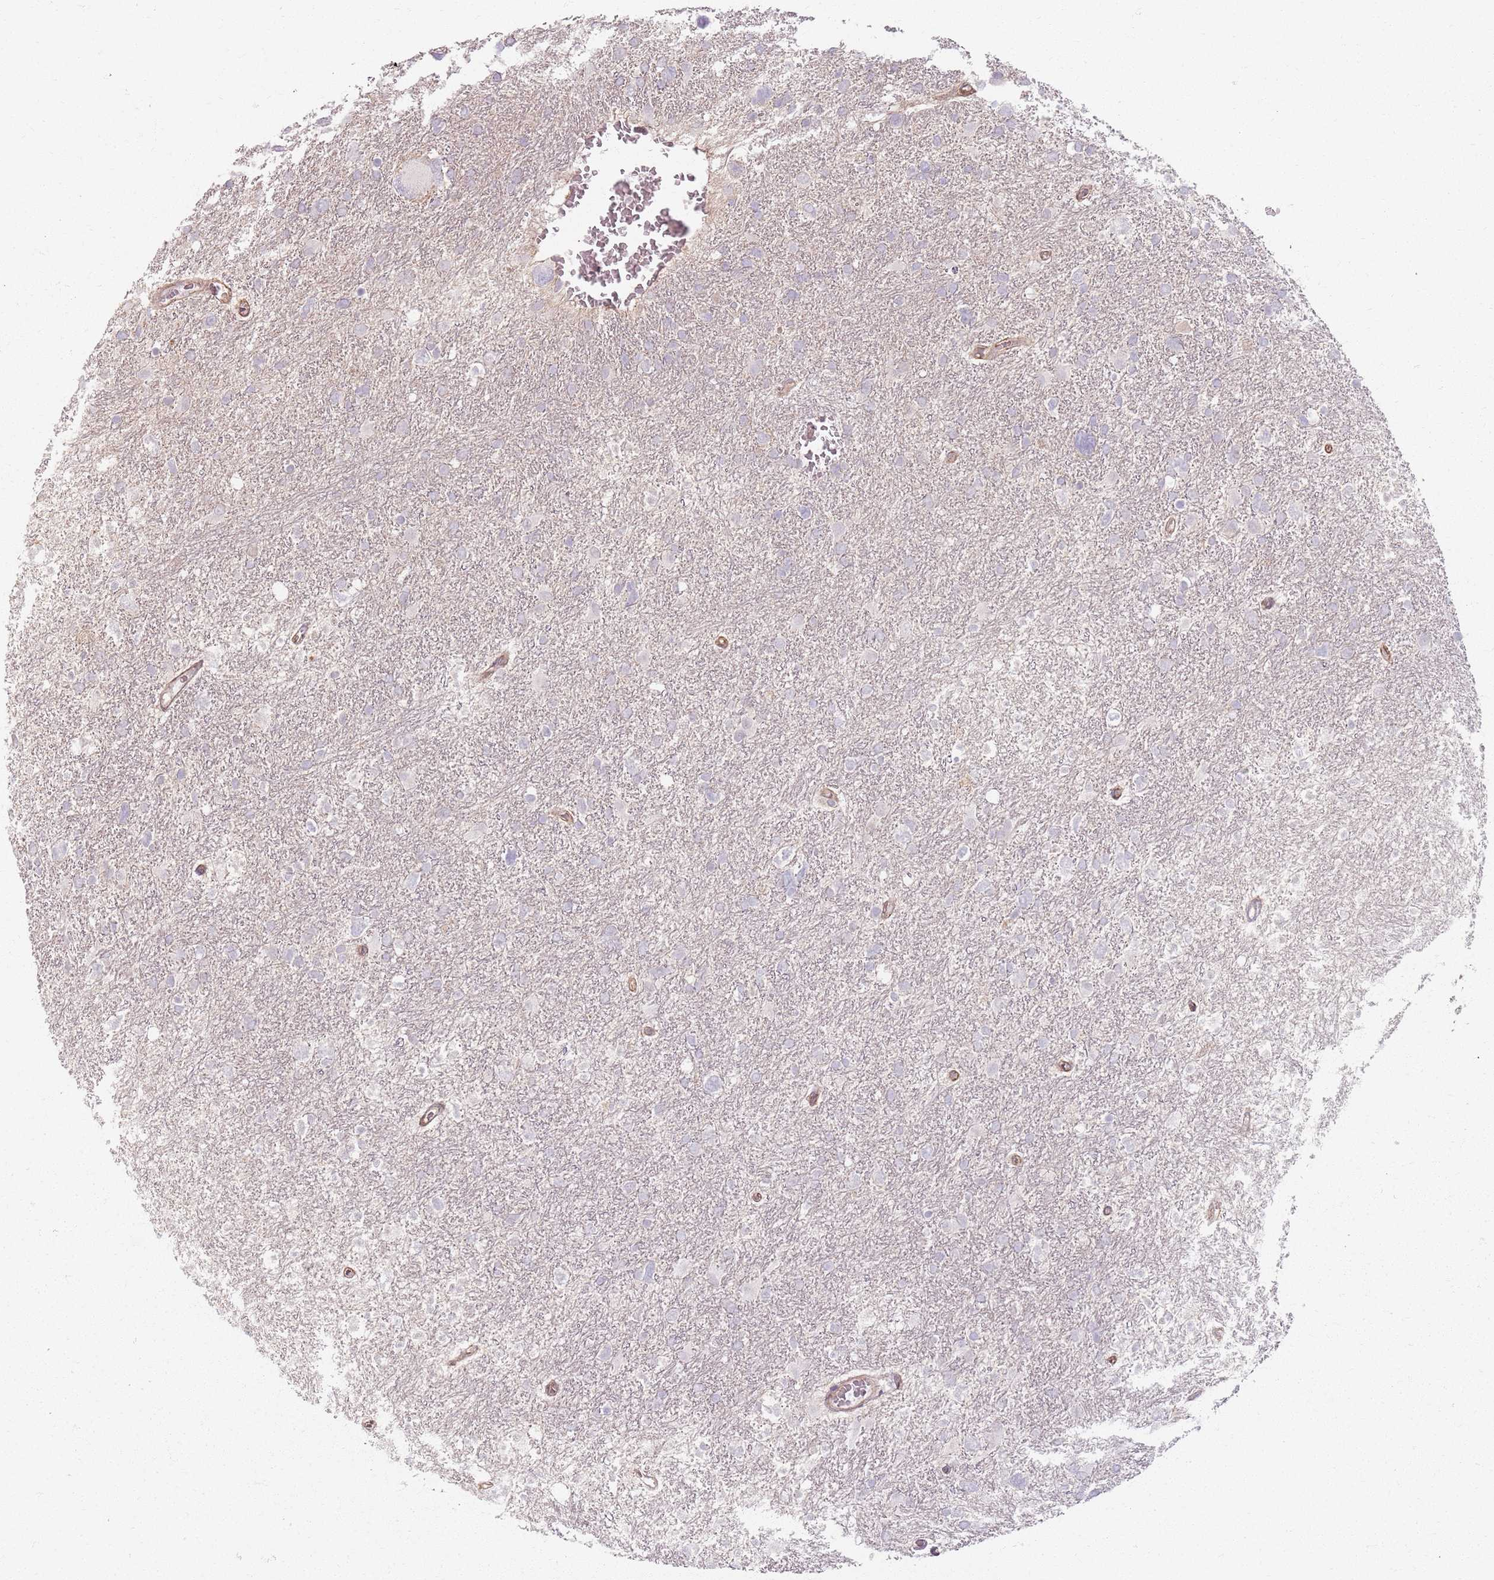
{"staining": {"intensity": "negative", "quantity": "none", "location": "none"}, "tissue": "glioma", "cell_type": "Tumor cells", "image_type": "cancer", "snomed": [{"axis": "morphology", "description": "Glioma, malignant, High grade"}, {"axis": "topography", "description": "Brain"}], "caption": "Human malignant glioma (high-grade) stained for a protein using IHC shows no expression in tumor cells.", "gene": "KCNA5", "patient": {"sex": "male", "age": 61}}